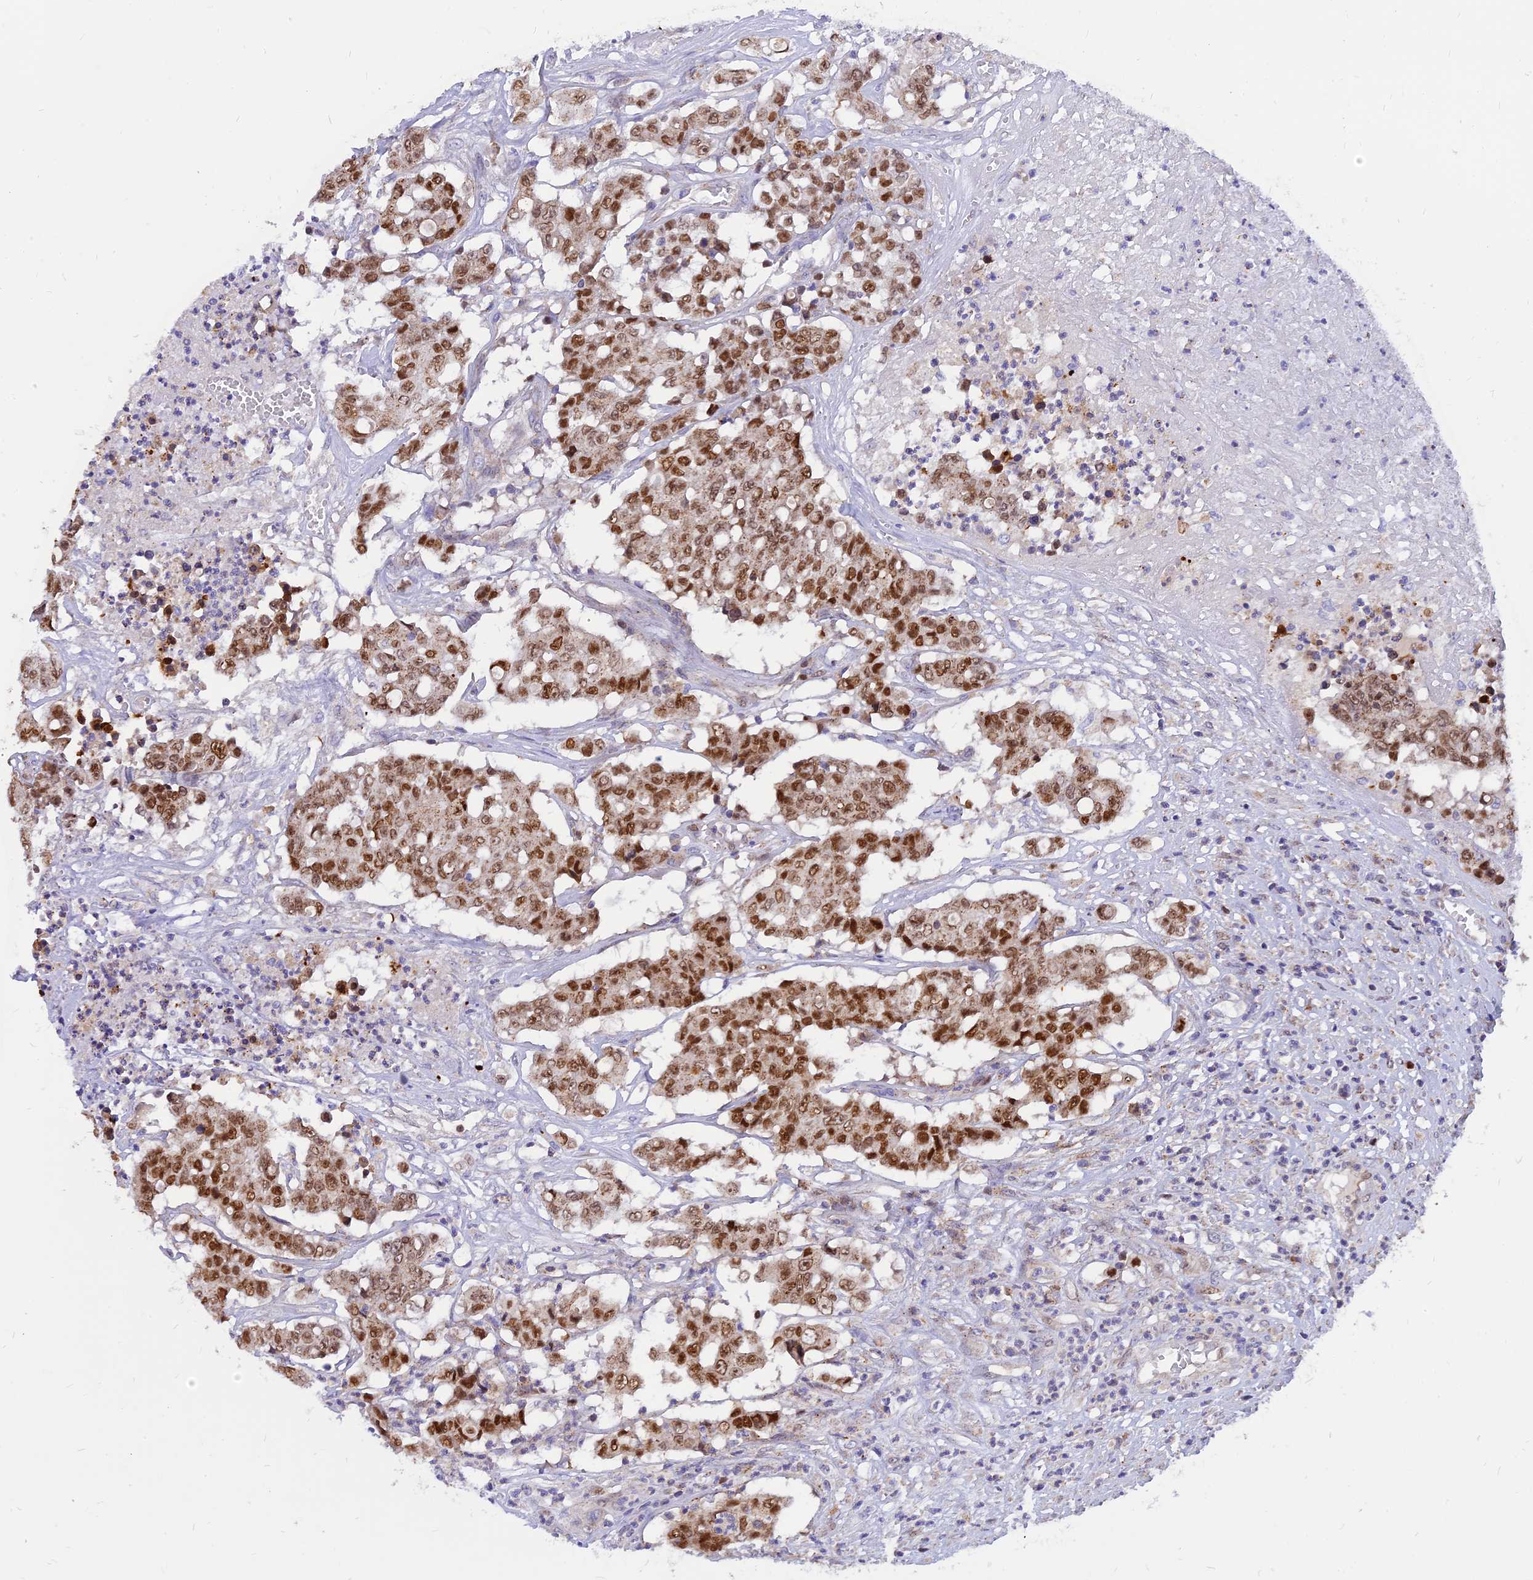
{"staining": {"intensity": "strong", "quantity": ">75%", "location": "nuclear"}, "tissue": "colorectal cancer", "cell_type": "Tumor cells", "image_type": "cancer", "snomed": [{"axis": "morphology", "description": "Adenocarcinoma, NOS"}, {"axis": "topography", "description": "Colon"}], "caption": "High-power microscopy captured an immunohistochemistry (IHC) photomicrograph of colorectal adenocarcinoma, revealing strong nuclear positivity in about >75% of tumor cells. (brown staining indicates protein expression, while blue staining denotes nuclei).", "gene": "CENPV", "patient": {"sex": "male", "age": 51}}